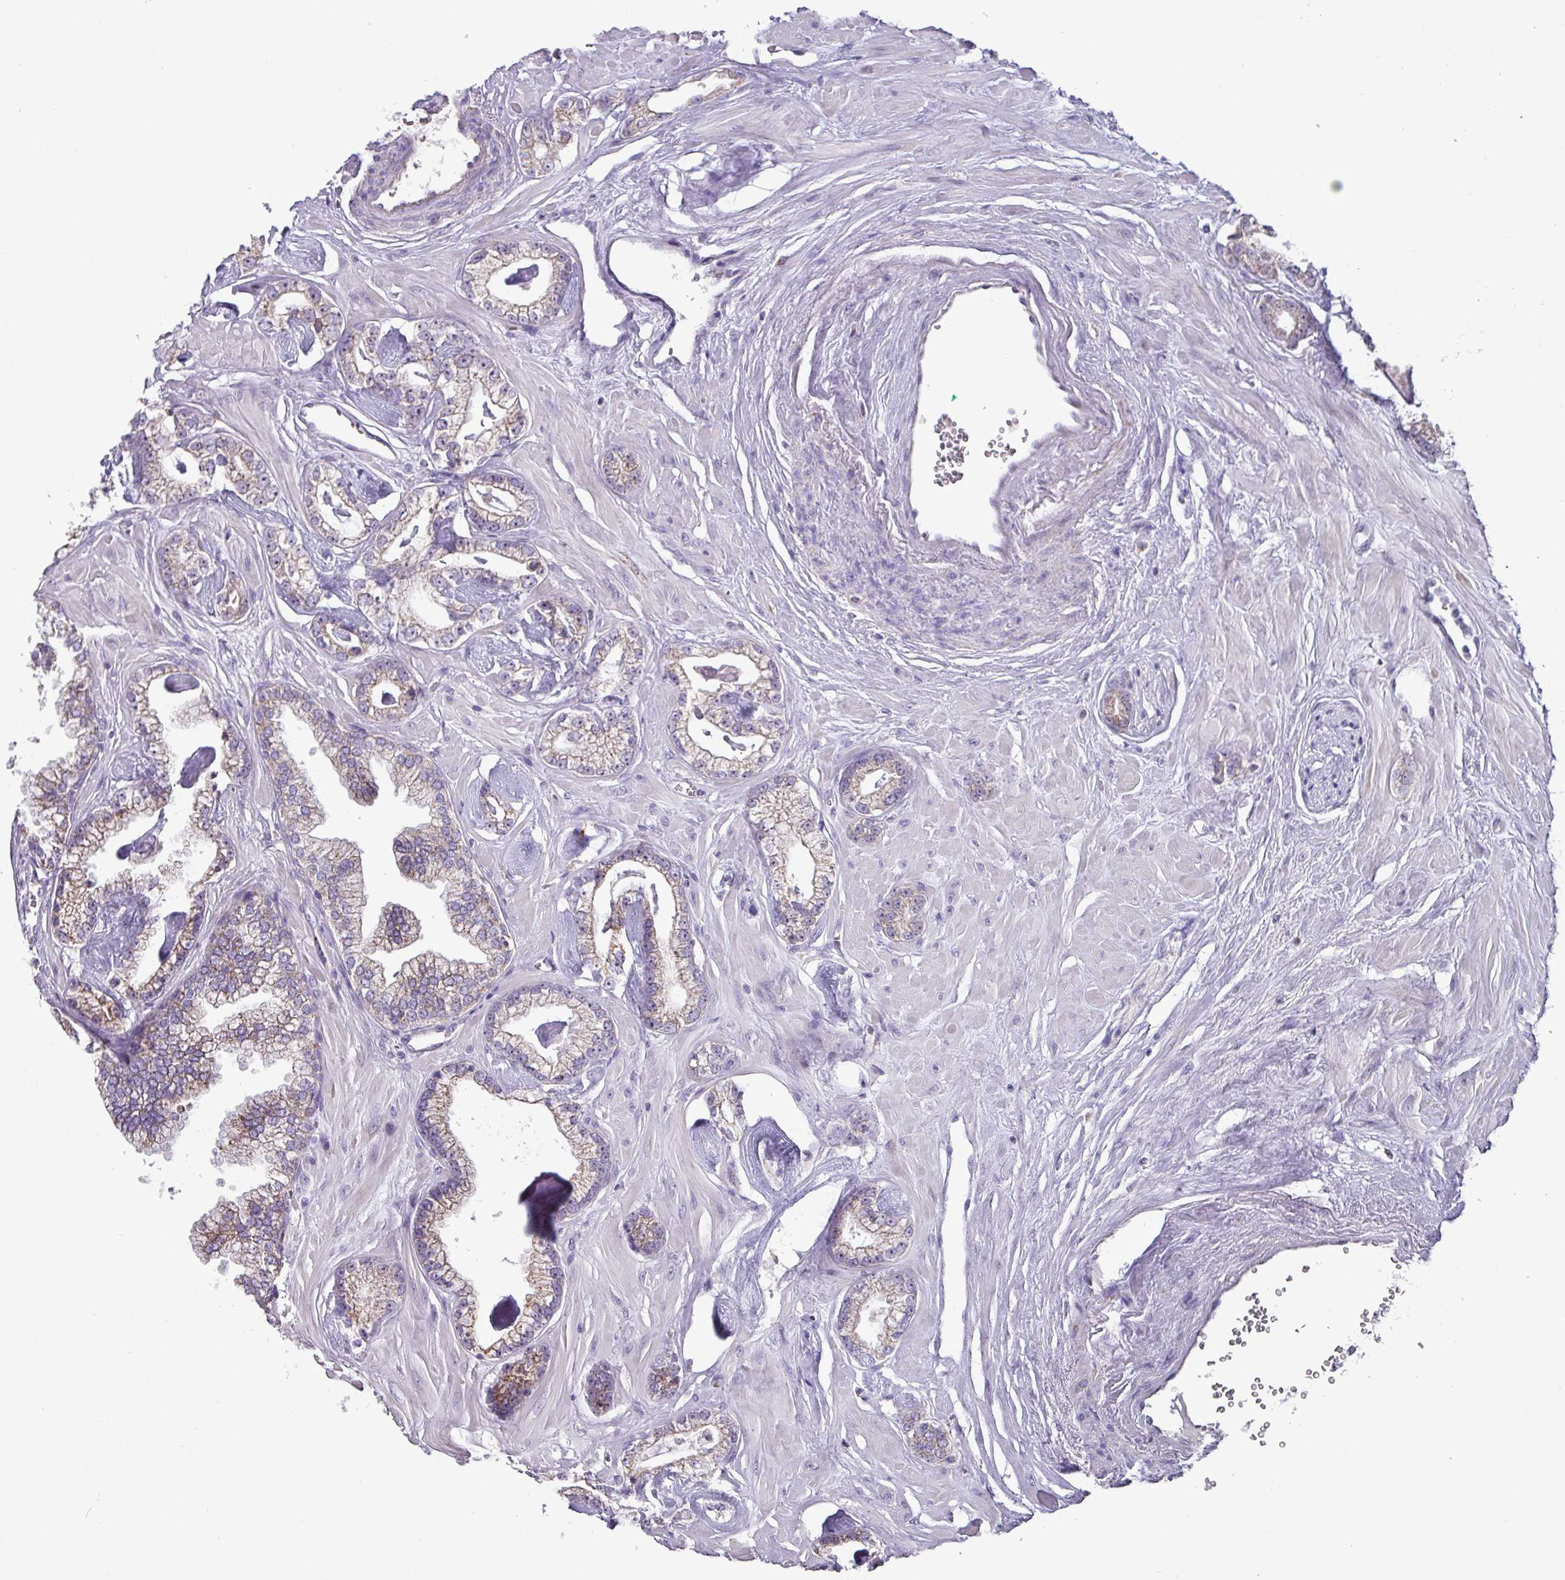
{"staining": {"intensity": "moderate", "quantity": "25%-75%", "location": "cytoplasmic/membranous"}, "tissue": "prostate cancer", "cell_type": "Tumor cells", "image_type": "cancer", "snomed": [{"axis": "morphology", "description": "Adenocarcinoma, Low grade"}, {"axis": "topography", "description": "Prostate"}], "caption": "High-magnification brightfield microscopy of prostate cancer stained with DAB (3,3'-diaminobenzidine) (brown) and counterstained with hematoxylin (blue). tumor cells exhibit moderate cytoplasmic/membranous positivity is identified in approximately25%-75% of cells. (IHC, brightfield microscopy, high magnification).", "gene": "MT-ND4", "patient": {"sex": "male", "age": 60}}